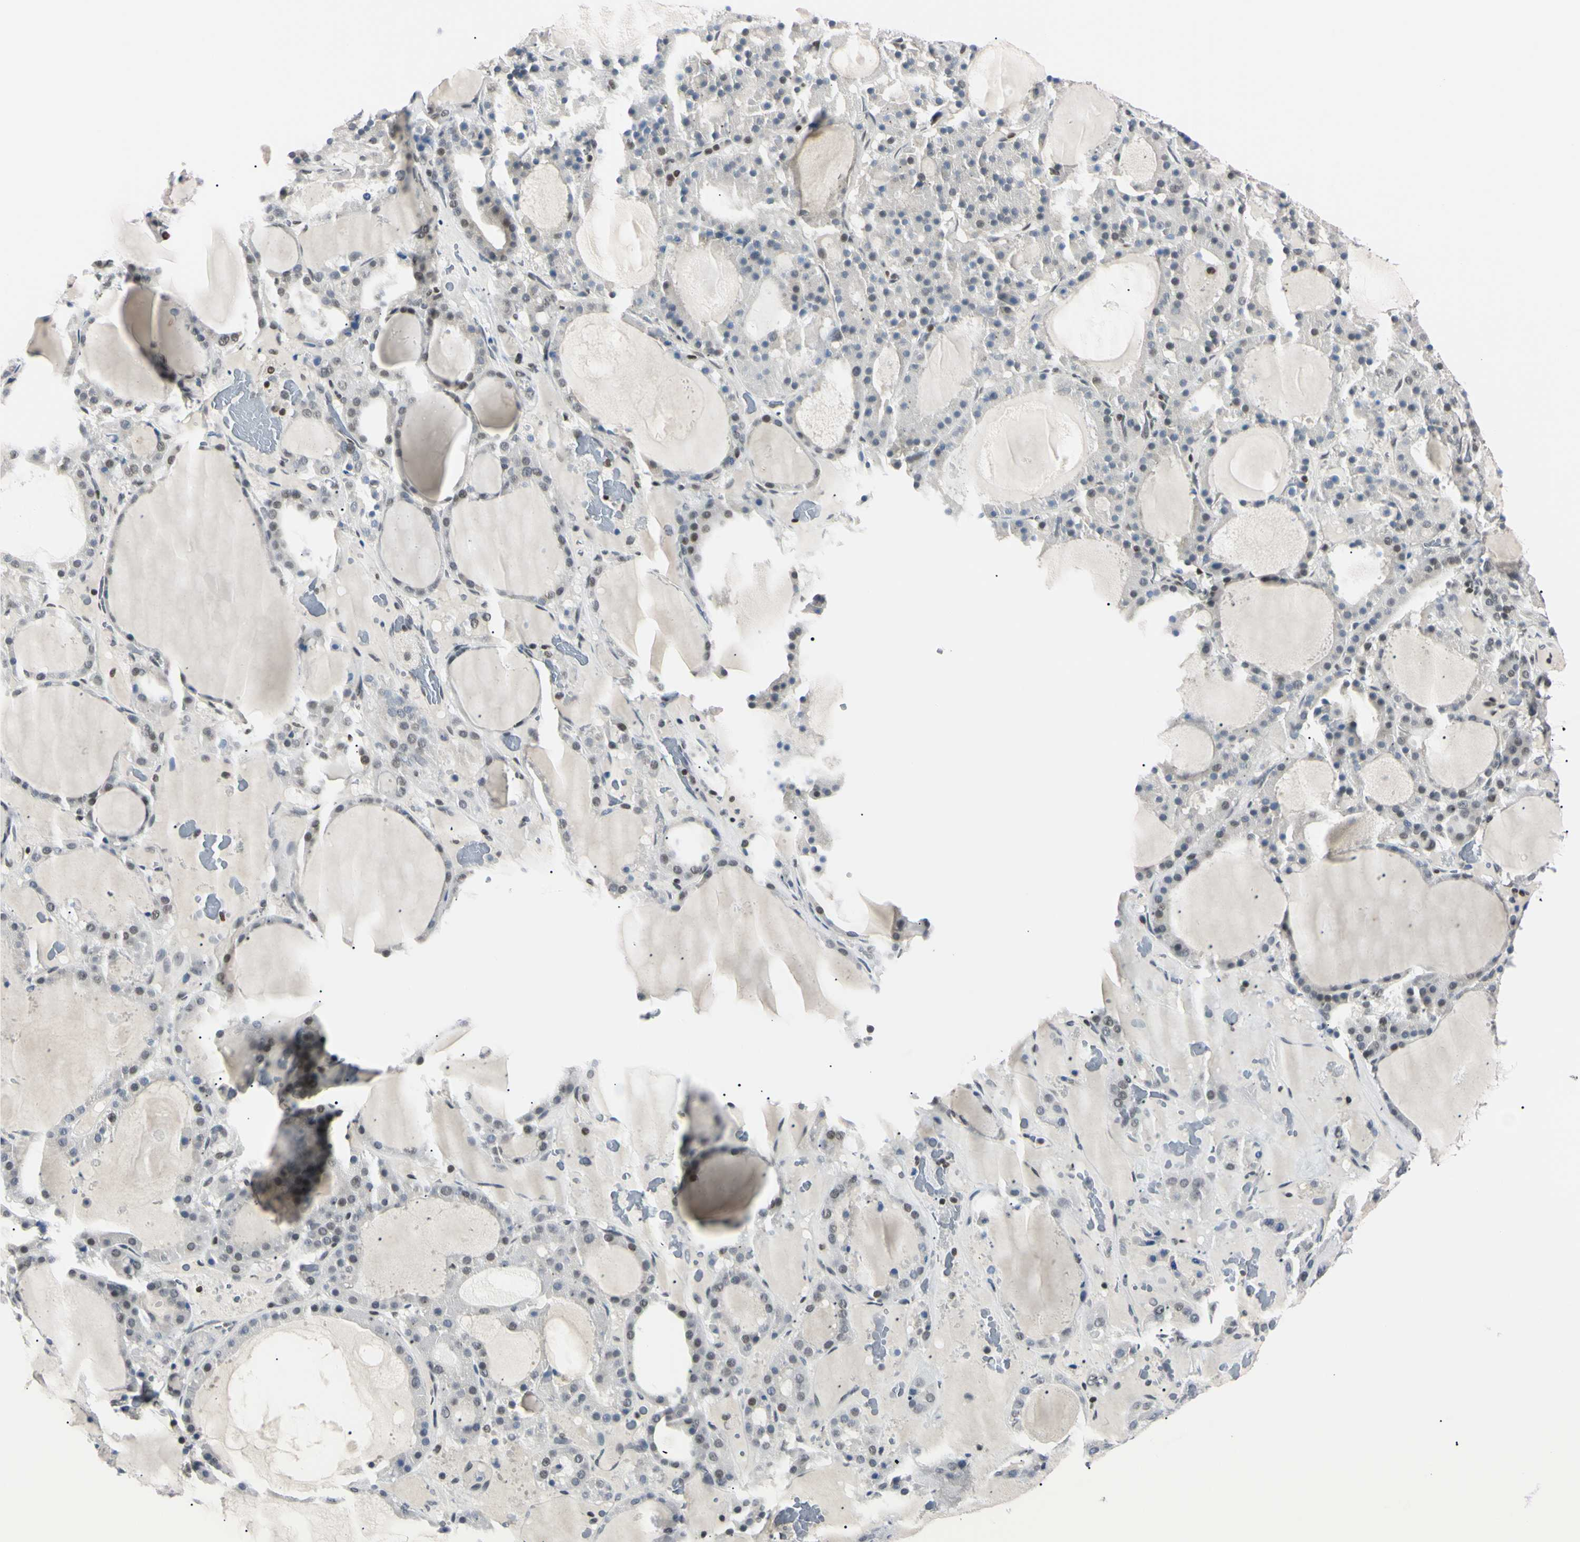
{"staining": {"intensity": "moderate", "quantity": "25%-75%", "location": "nuclear"}, "tissue": "thyroid gland", "cell_type": "Glandular cells", "image_type": "normal", "snomed": [{"axis": "morphology", "description": "Normal tissue, NOS"}, {"axis": "morphology", "description": "Carcinoma, NOS"}, {"axis": "topography", "description": "Thyroid gland"}], "caption": "This is a histology image of IHC staining of normal thyroid gland, which shows moderate expression in the nuclear of glandular cells.", "gene": "C1orf174", "patient": {"sex": "female", "age": 86}}